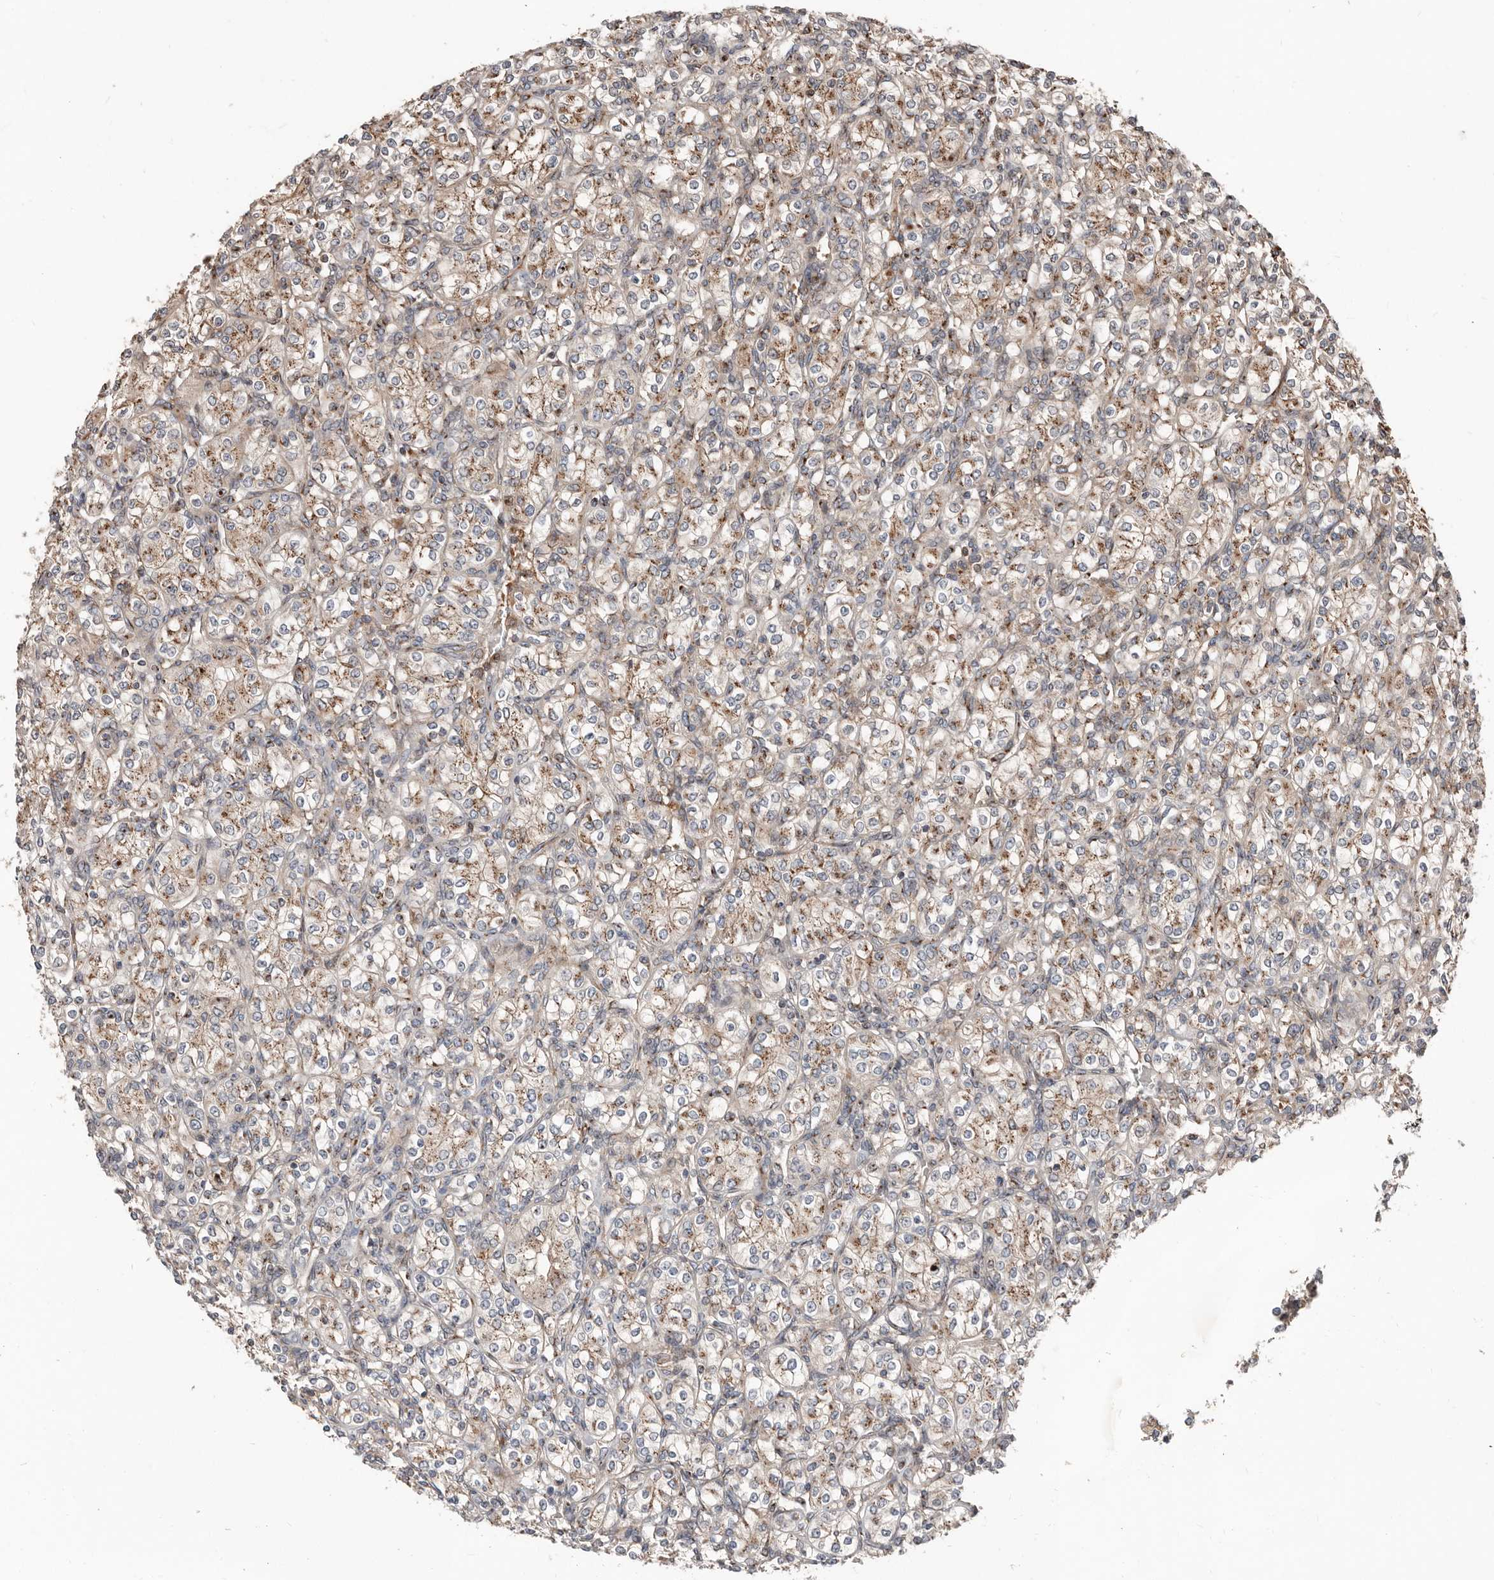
{"staining": {"intensity": "moderate", "quantity": ">75%", "location": "cytoplasmic/membranous"}, "tissue": "renal cancer", "cell_type": "Tumor cells", "image_type": "cancer", "snomed": [{"axis": "morphology", "description": "Adenocarcinoma, NOS"}, {"axis": "topography", "description": "Kidney"}], "caption": "Renal adenocarcinoma tissue demonstrates moderate cytoplasmic/membranous positivity in about >75% of tumor cells", "gene": "COG1", "patient": {"sex": "male", "age": 77}}